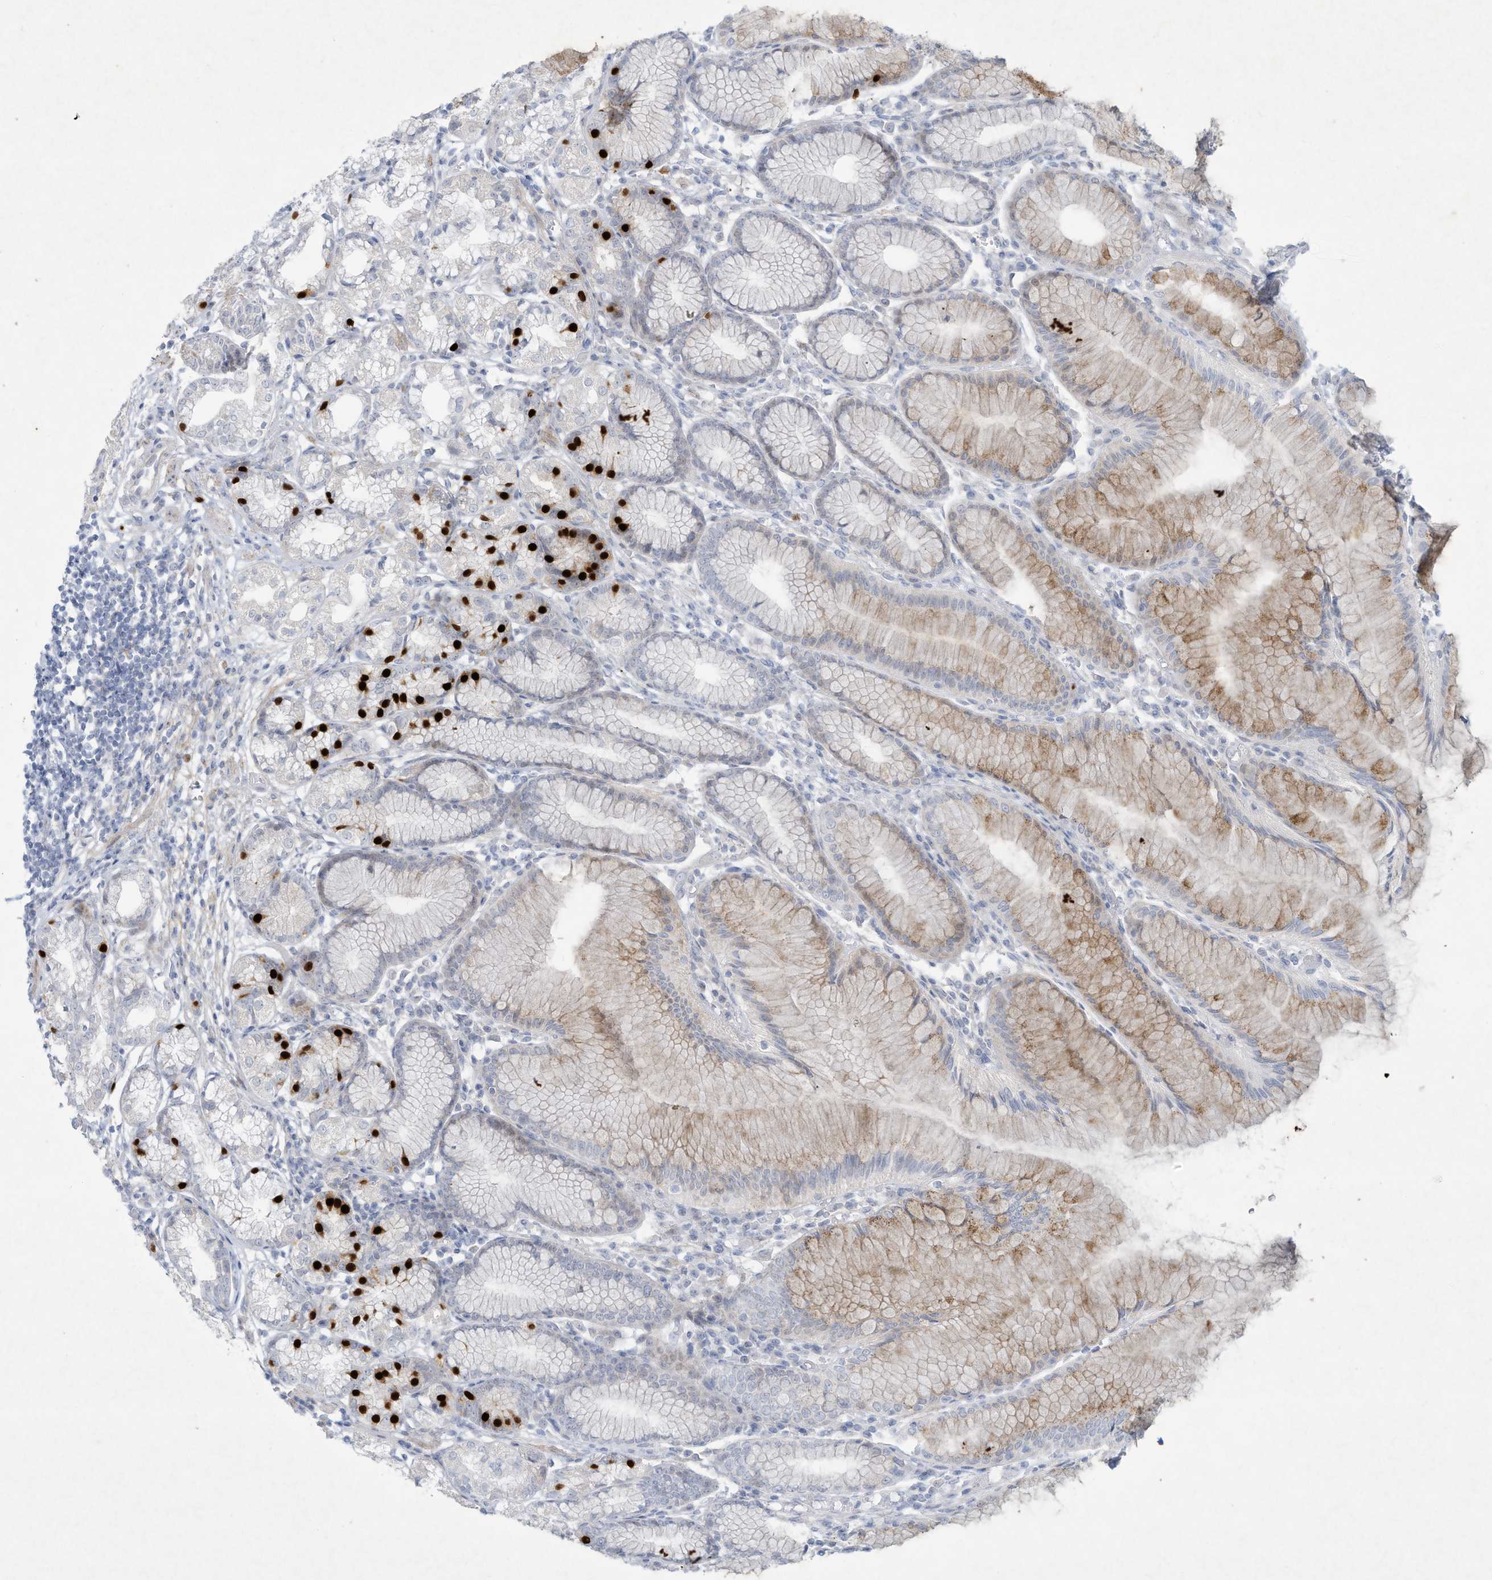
{"staining": {"intensity": "strong", "quantity": "<25%", "location": "cytoplasmic/membranous,nuclear"}, "tissue": "stomach", "cell_type": "Glandular cells", "image_type": "normal", "snomed": [{"axis": "morphology", "description": "Normal tissue, NOS"}, {"axis": "topography", "description": "Stomach"}], "caption": "Strong cytoplasmic/membranous,nuclear positivity for a protein is identified in about <25% of glandular cells of benign stomach using immunohistochemistry (IHC).", "gene": "PAX6", "patient": {"sex": "female", "age": 57}}